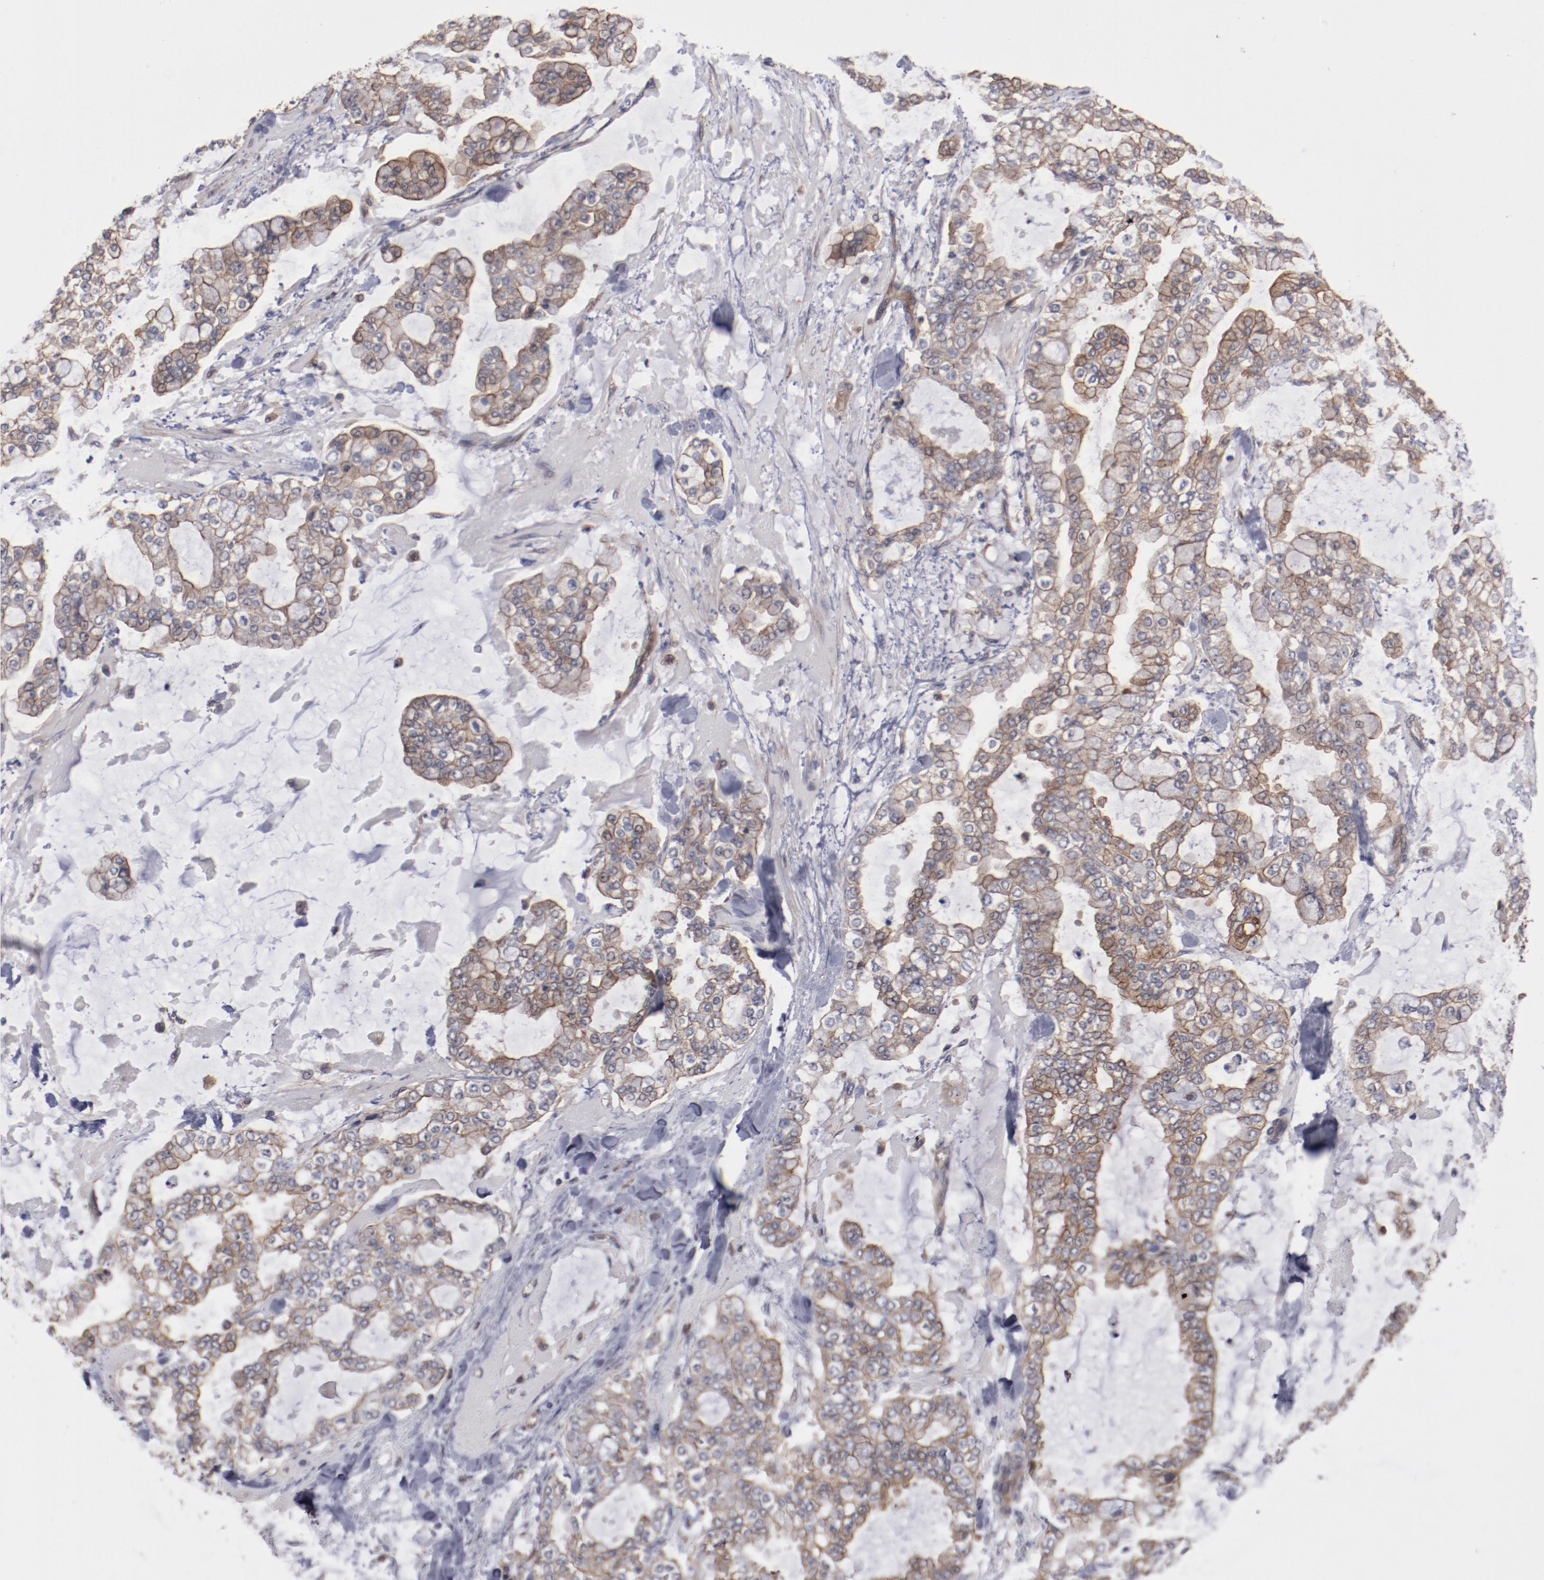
{"staining": {"intensity": "moderate", "quantity": ">75%", "location": "cytoplasmic/membranous"}, "tissue": "stomach cancer", "cell_type": "Tumor cells", "image_type": "cancer", "snomed": [{"axis": "morphology", "description": "Normal tissue, NOS"}, {"axis": "morphology", "description": "Adenocarcinoma, NOS"}, {"axis": "topography", "description": "Stomach, upper"}, {"axis": "topography", "description": "Stomach"}], "caption": "A photomicrograph of human stomach cancer (adenocarcinoma) stained for a protein demonstrates moderate cytoplasmic/membranous brown staining in tumor cells. (DAB (3,3'-diaminobenzidine) IHC, brown staining for protein, blue staining for nuclei).", "gene": "DNAAF2", "patient": {"sex": "male", "age": 76}}